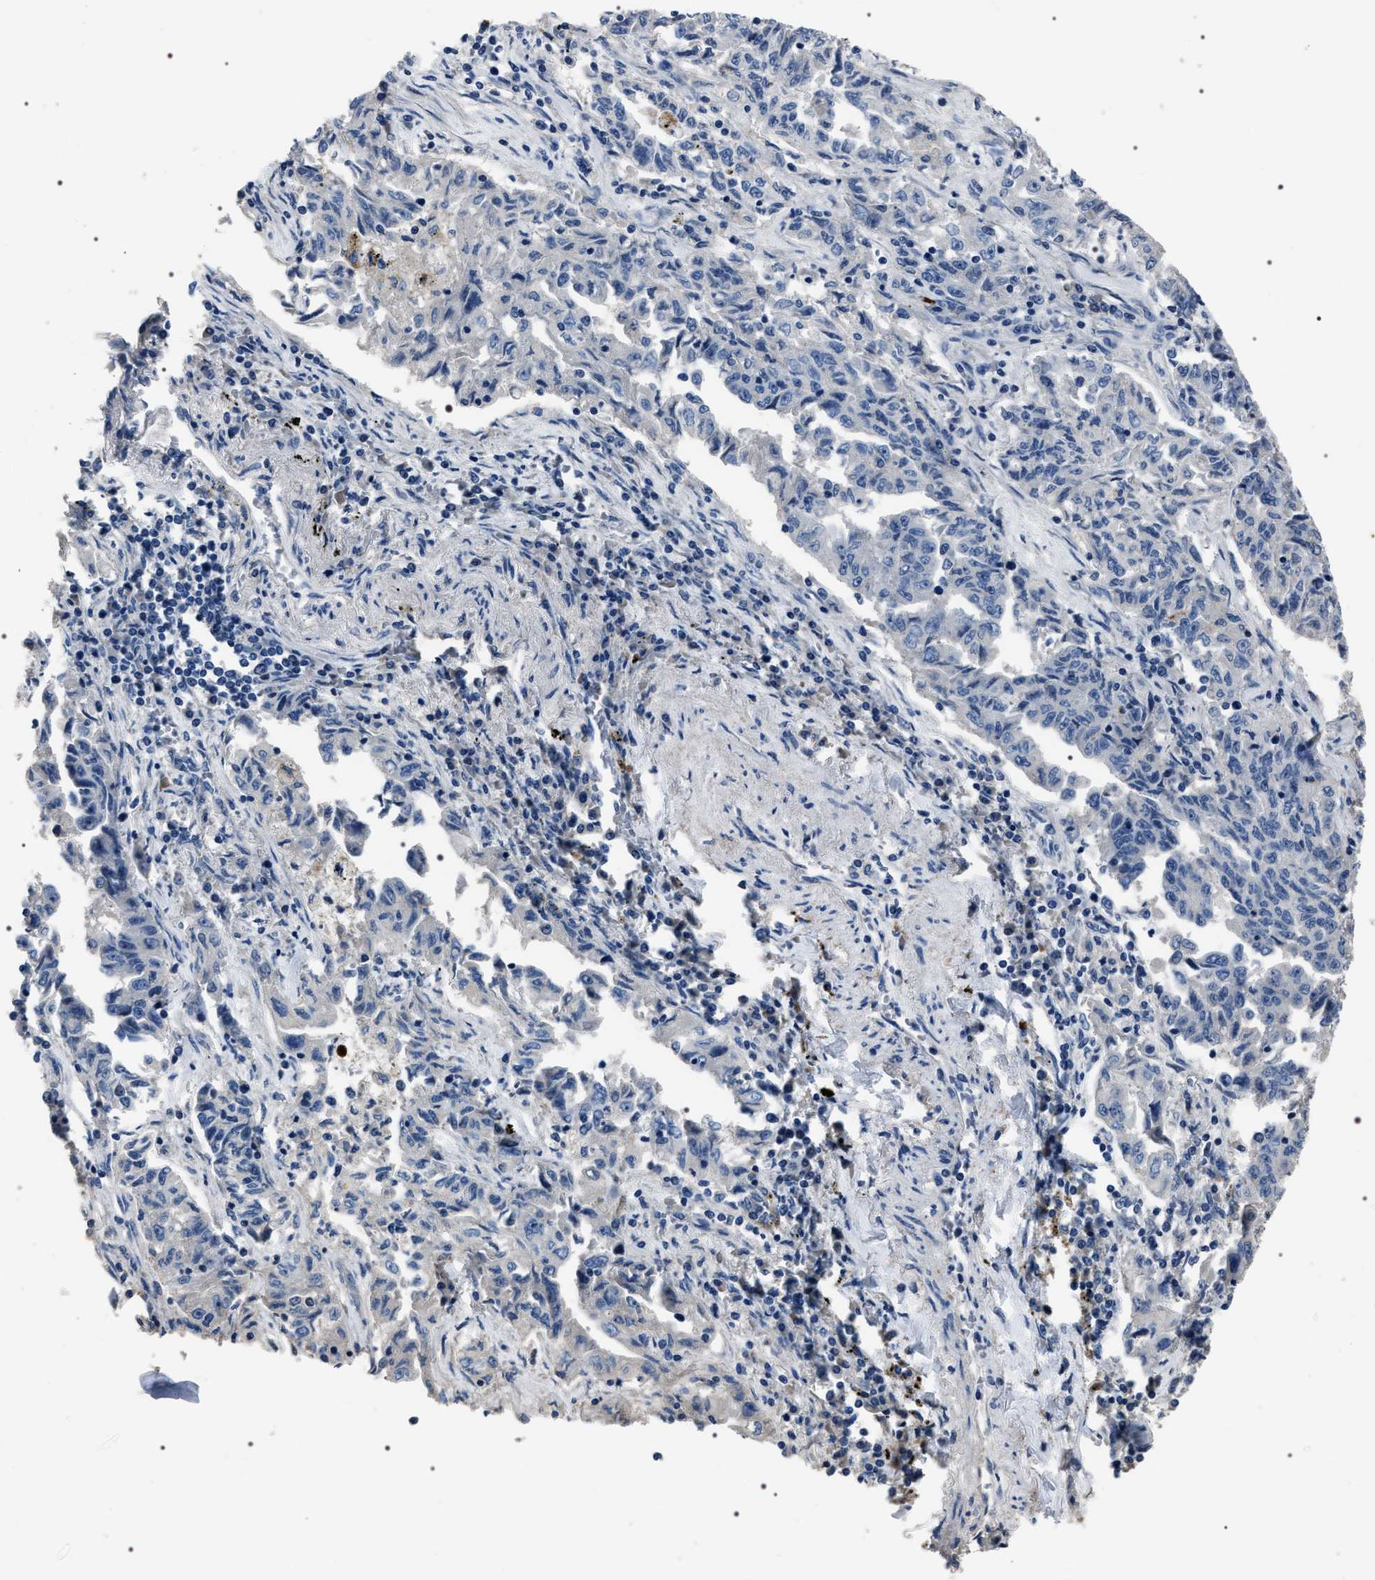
{"staining": {"intensity": "negative", "quantity": "none", "location": "none"}, "tissue": "lung cancer", "cell_type": "Tumor cells", "image_type": "cancer", "snomed": [{"axis": "morphology", "description": "Adenocarcinoma, NOS"}, {"axis": "topography", "description": "Lung"}], "caption": "IHC of human lung cancer (adenocarcinoma) exhibits no positivity in tumor cells.", "gene": "TRIM54", "patient": {"sex": "female", "age": 51}}